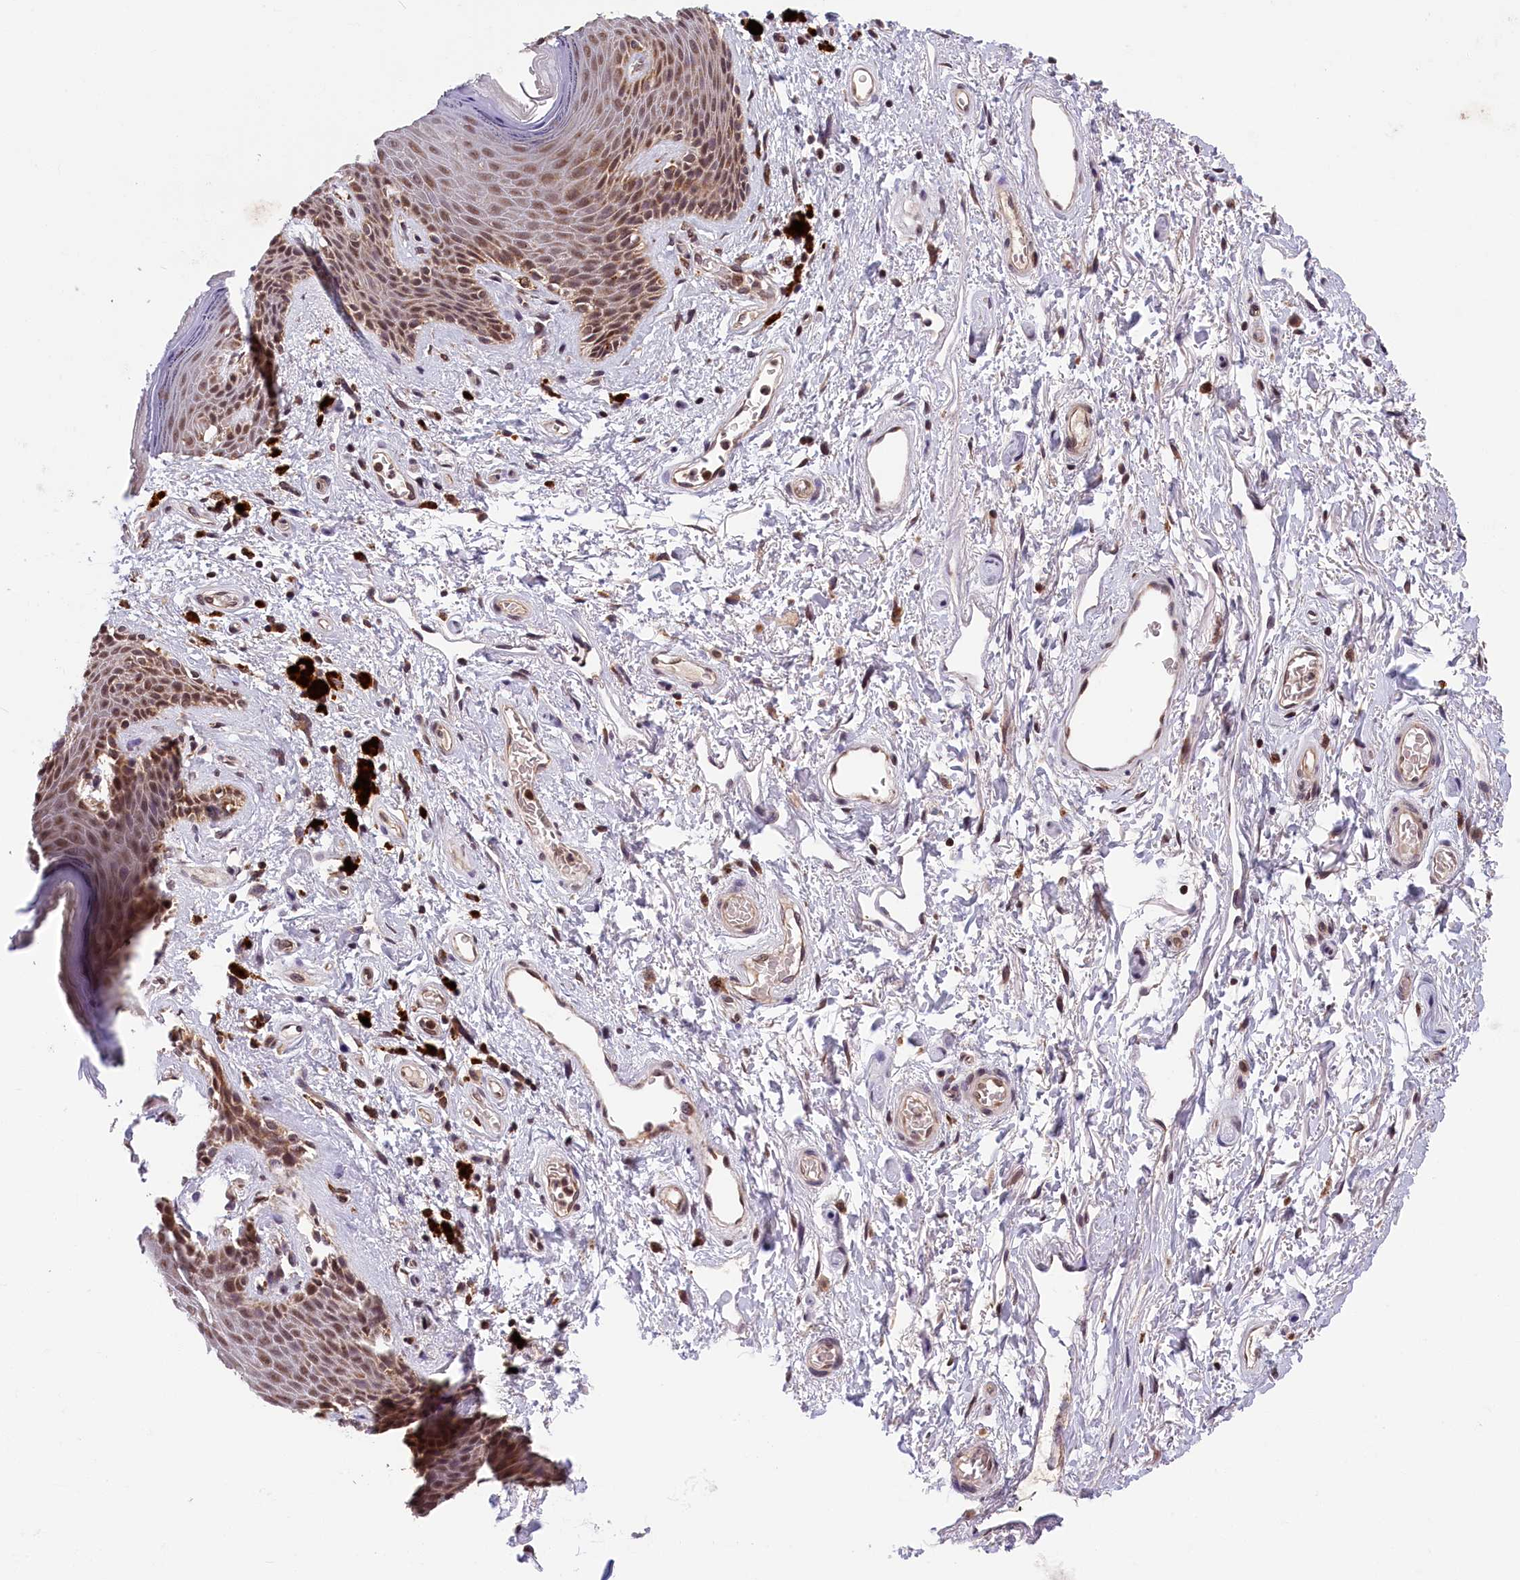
{"staining": {"intensity": "moderate", "quantity": "25%-75%", "location": "nuclear"}, "tissue": "skin", "cell_type": "Epidermal cells", "image_type": "normal", "snomed": [{"axis": "morphology", "description": "Normal tissue, NOS"}, {"axis": "topography", "description": "Anal"}], "caption": "Protein staining of unremarkable skin displays moderate nuclear staining in approximately 25%-75% of epidermal cells.", "gene": "KCNK6", "patient": {"sex": "female", "age": 46}}